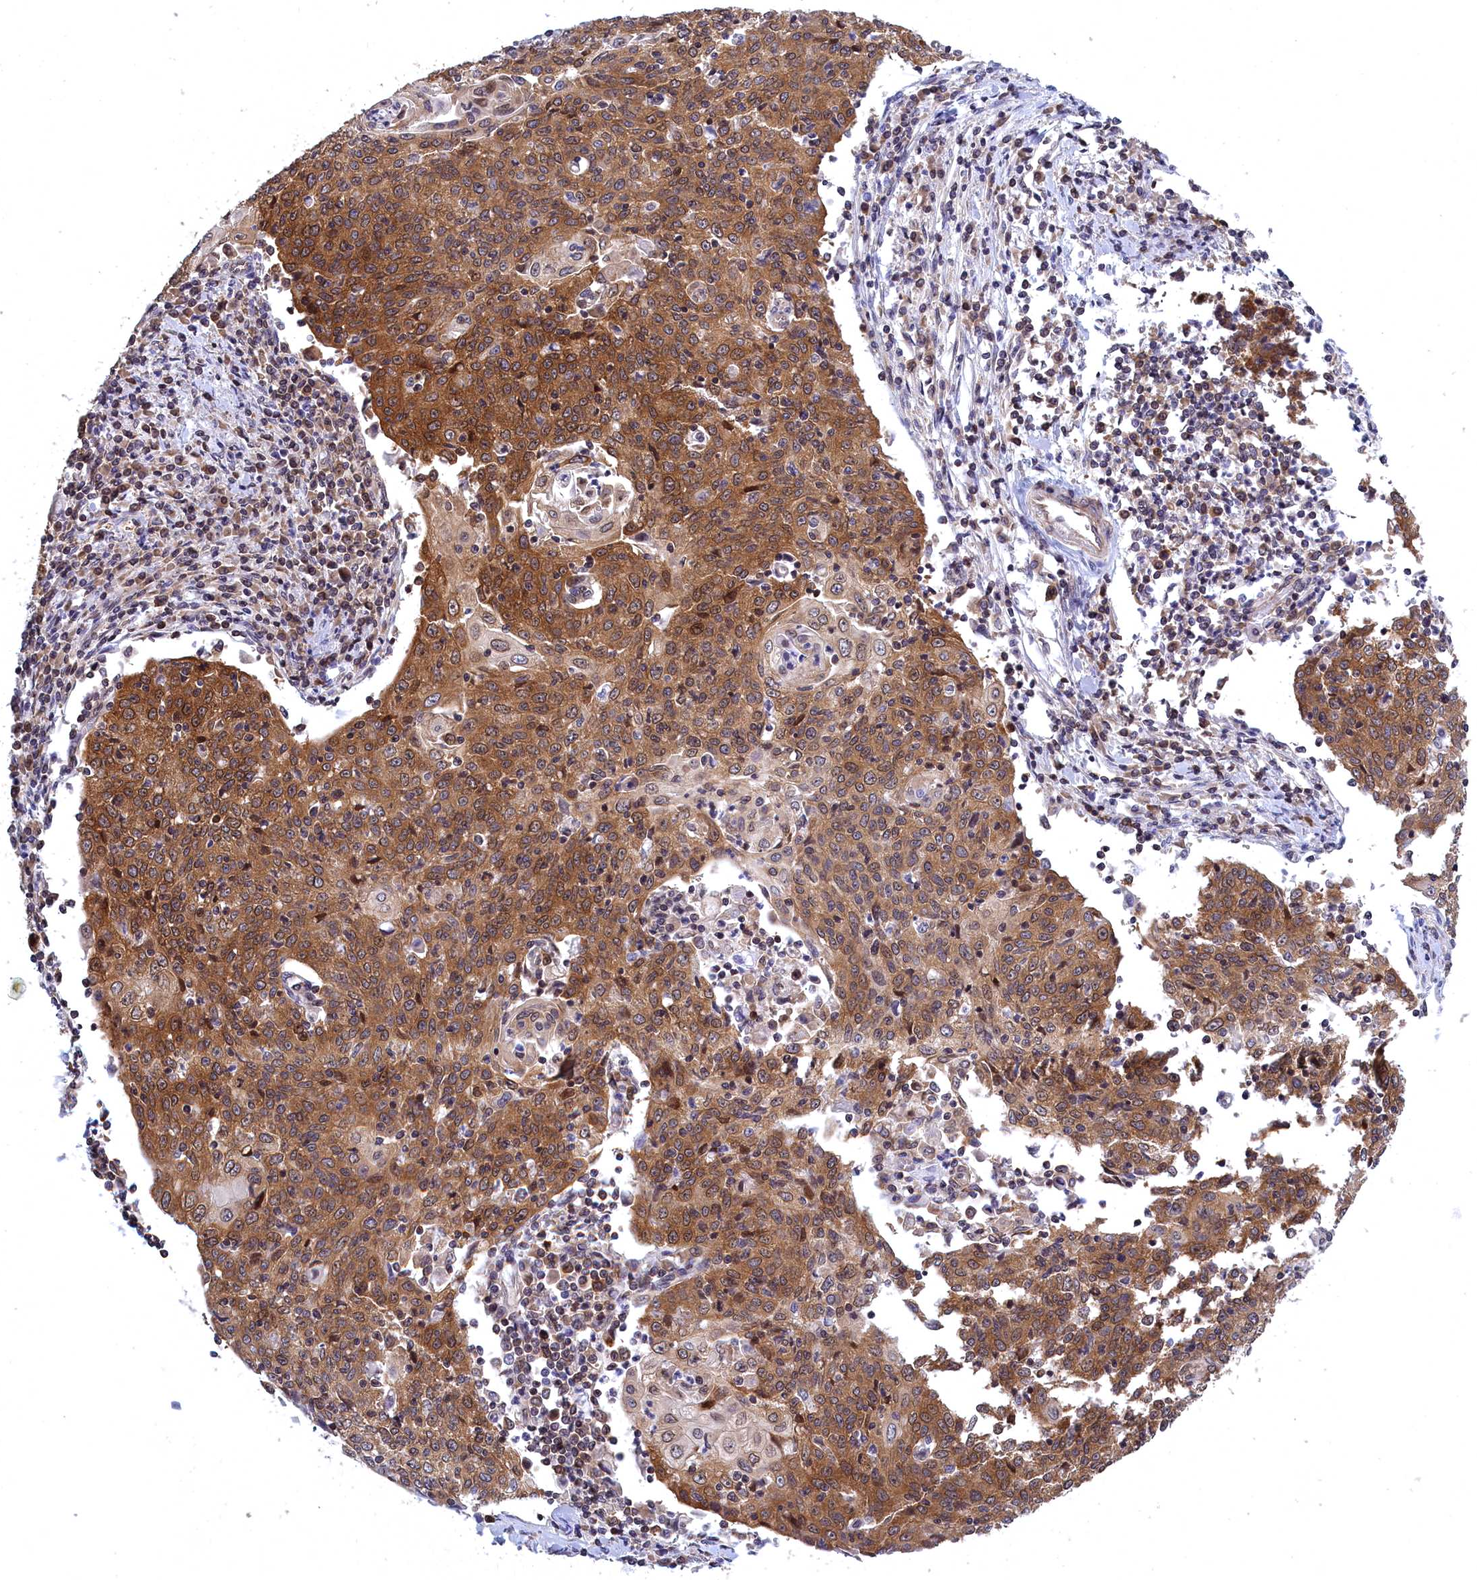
{"staining": {"intensity": "moderate", "quantity": ">75%", "location": "cytoplasmic/membranous,nuclear"}, "tissue": "cervical cancer", "cell_type": "Tumor cells", "image_type": "cancer", "snomed": [{"axis": "morphology", "description": "Squamous cell carcinoma, NOS"}, {"axis": "topography", "description": "Cervix"}], "caption": "Cervical cancer (squamous cell carcinoma) stained for a protein (brown) demonstrates moderate cytoplasmic/membranous and nuclear positive expression in approximately >75% of tumor cells.", "gene": "NAA10", "patient": {"sex": "female", "age": 48}}